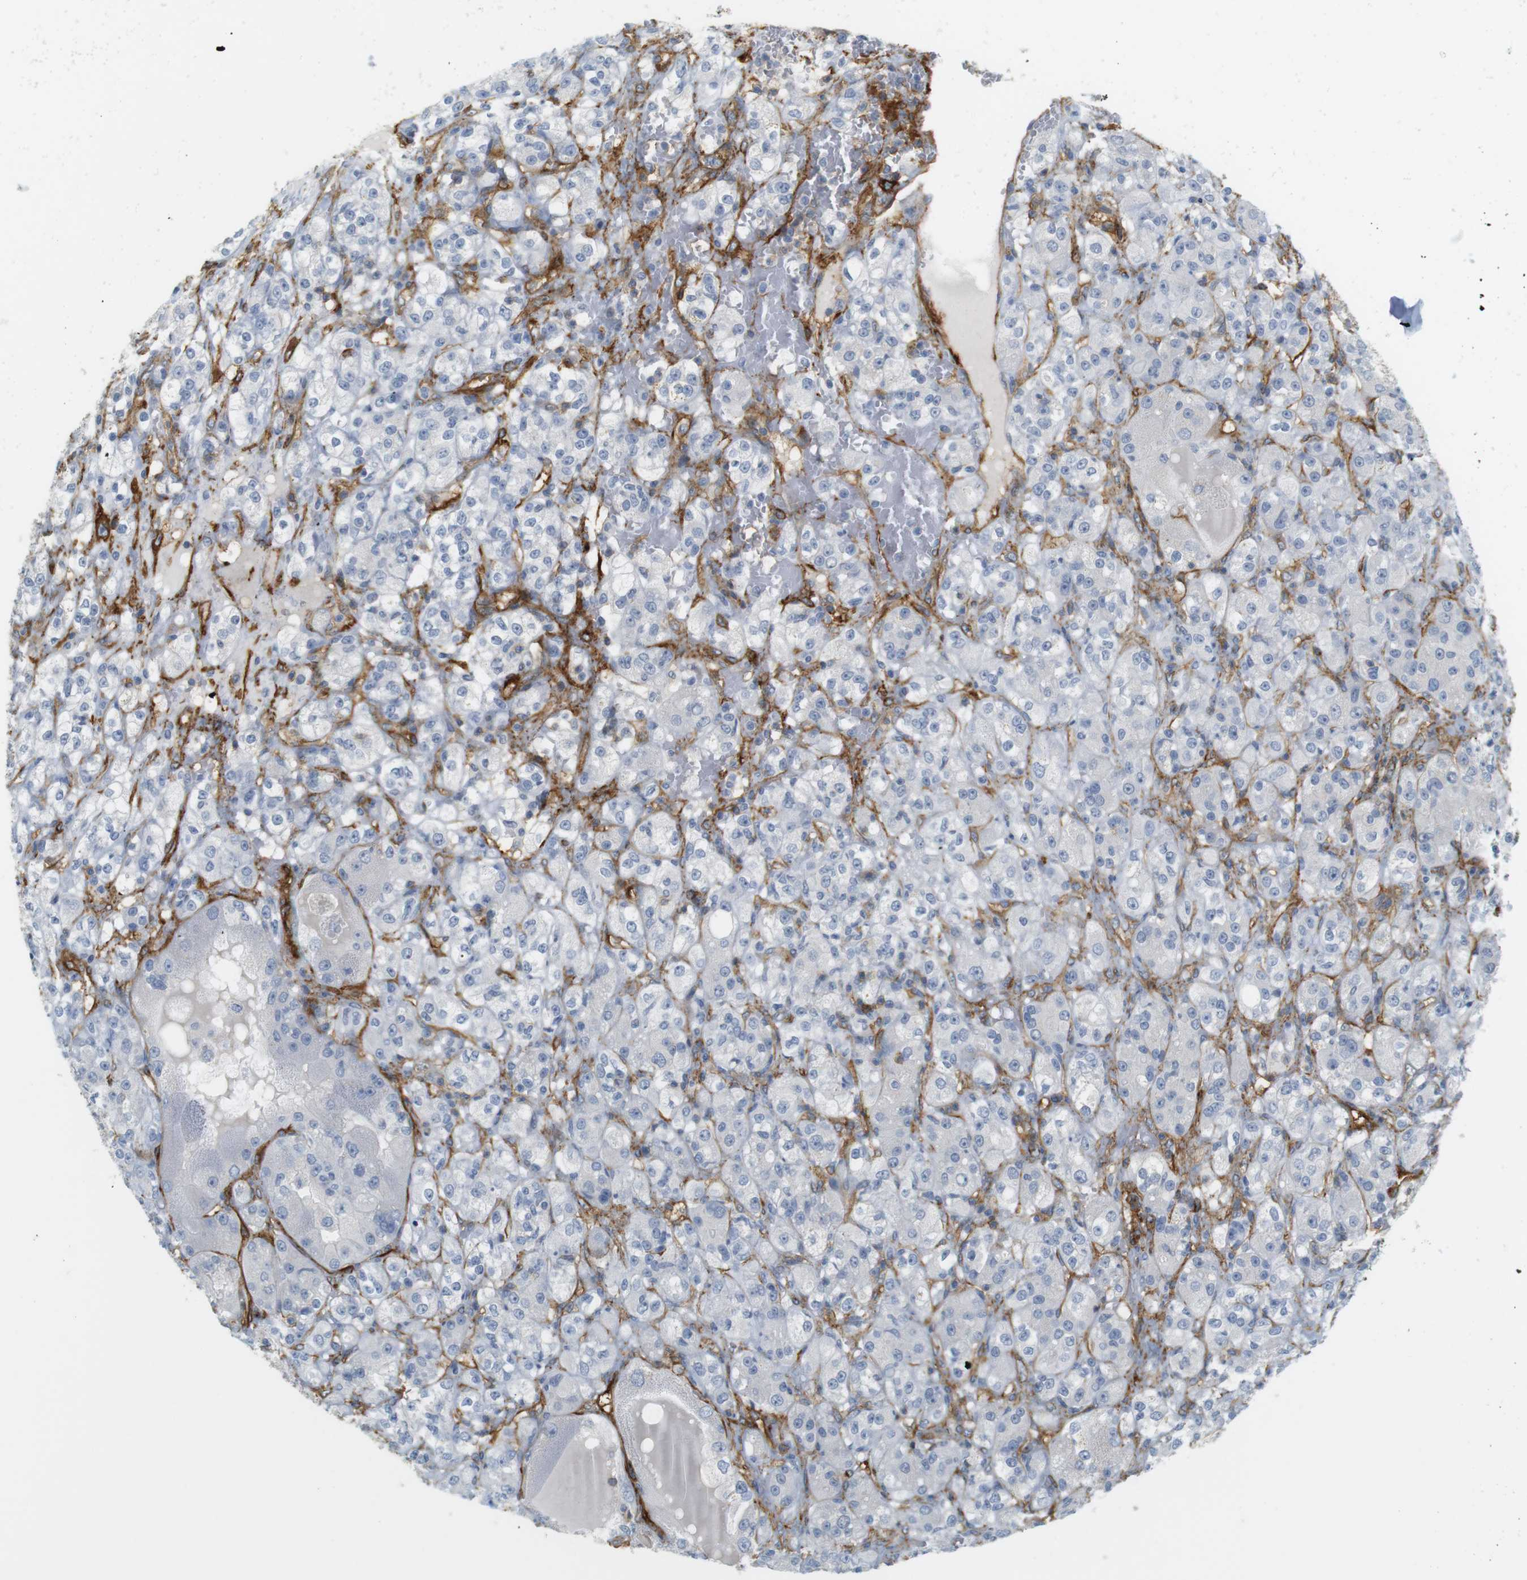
{"staining": {"intensity": "negative", "quantity": "none", "location": "none"}, "tissue": "renal cancer", "cell_type": "Tumor cells", "image_type": "cancer", "snomed": [{"axis": "morphology", "description": "Normal tissue, NOS"}, {"axis": "morphology", "description": "Adenocarcinoma, NOS"}, {"axis": "topography", "description": "Kidney"}], "caption": "DAB (3,3'-diaminobenzidine) immunohistochemical staining of renal cancer shows no significant positivity in tumor cells. (Brightfield microscopy of DAB immunohistochemistry at high magnification).", "gene": "F2R", "patient": {"sex": "male", "age": 61}}